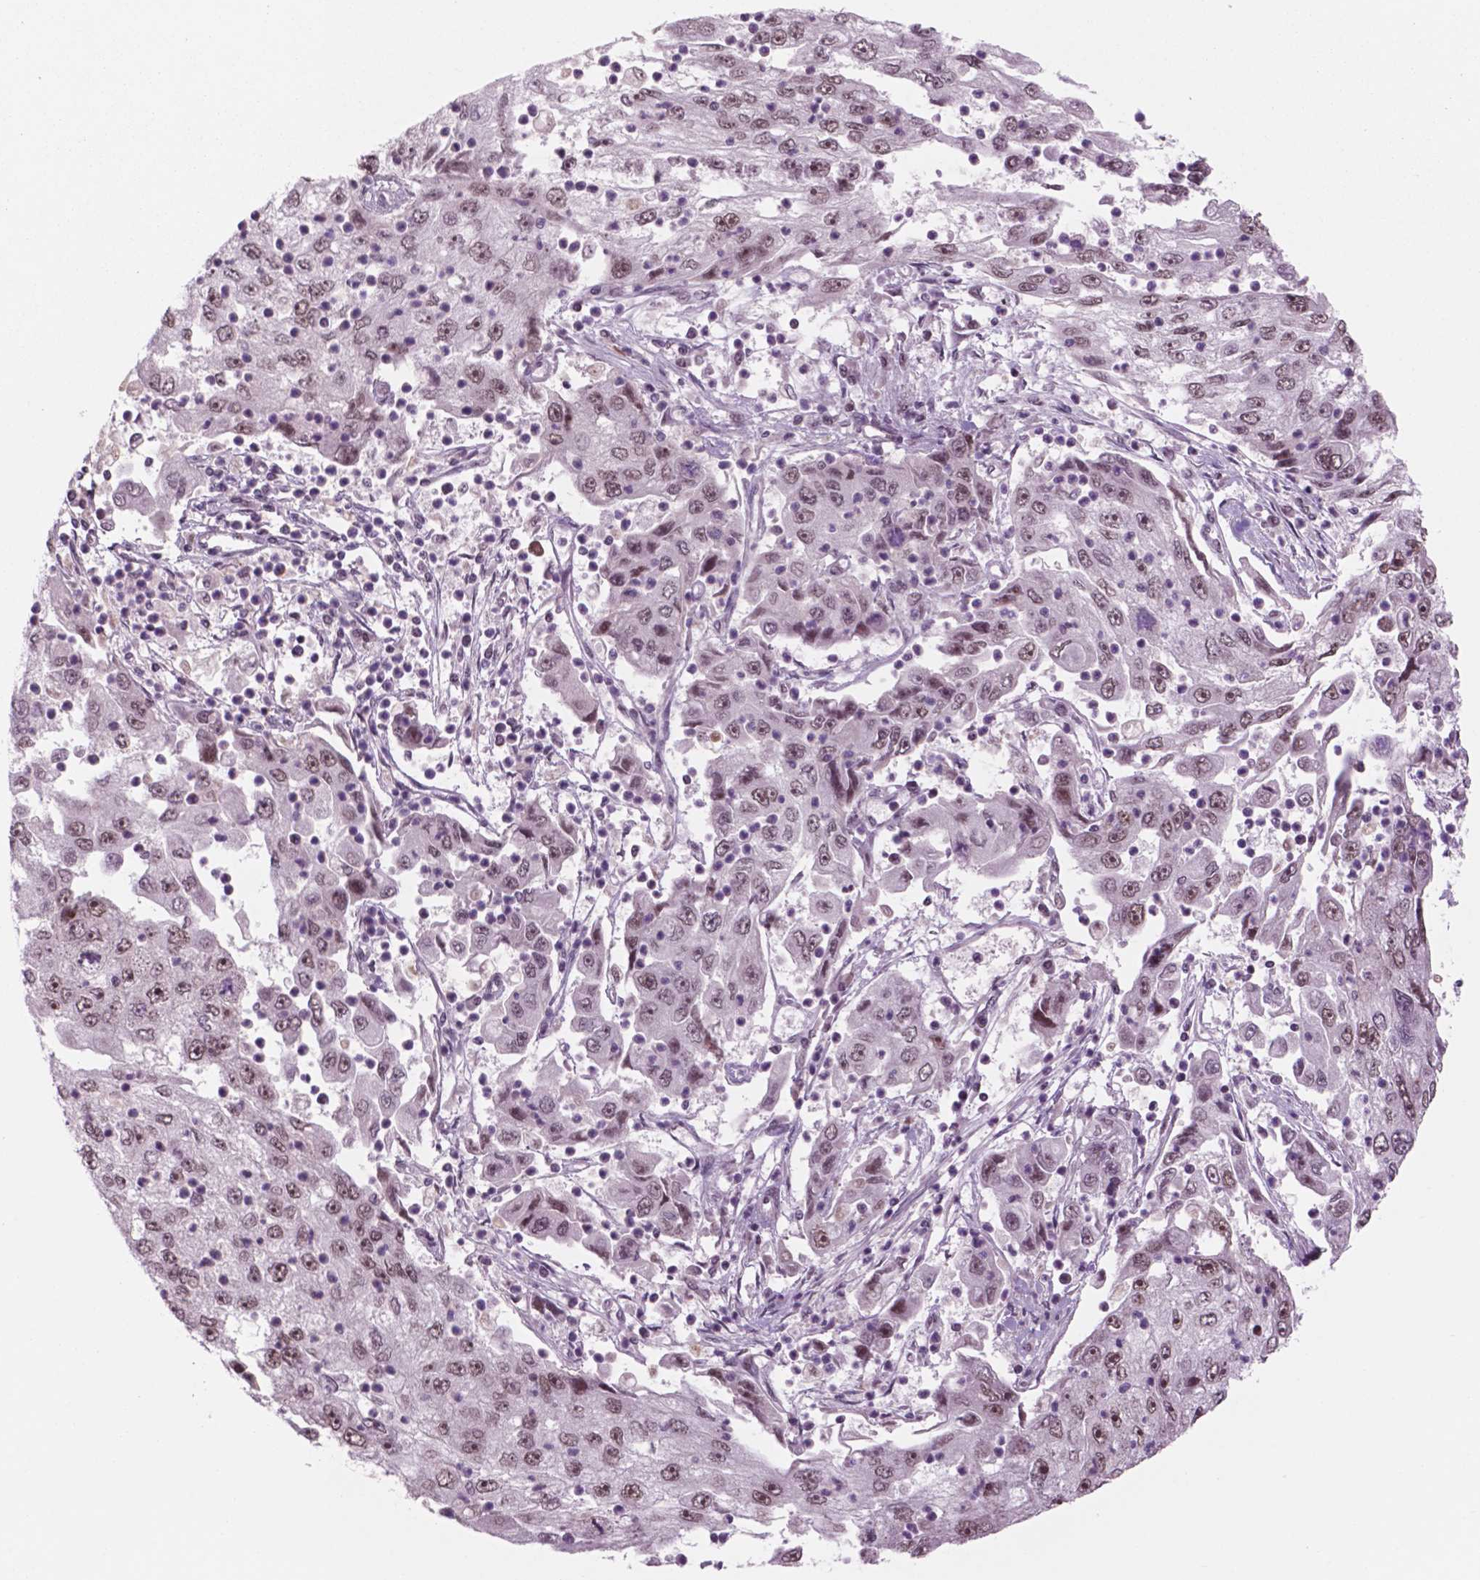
{"staining": {"intensity": "moderate", "quantity": ">75%", "location": "nuclear"}, "tissue": "cervical cancer", "cell_type": "Tumor cells", "image_type": "cancer", "snomed": [{"axis": "morphology", "description": "Squamous cell carcinoma, NOS"}, {"axis": "topography", "description": "Cervix"}], "caption": "IHC micrograph of human squamous cell carcinoma (cervical) stained for a protein (brown), which reveals medium levels of moderate nuclear staining in approximately >75% of tumor cells.", "gene": "POLR2E", "patient": {"sex": "female", "age": 36}}